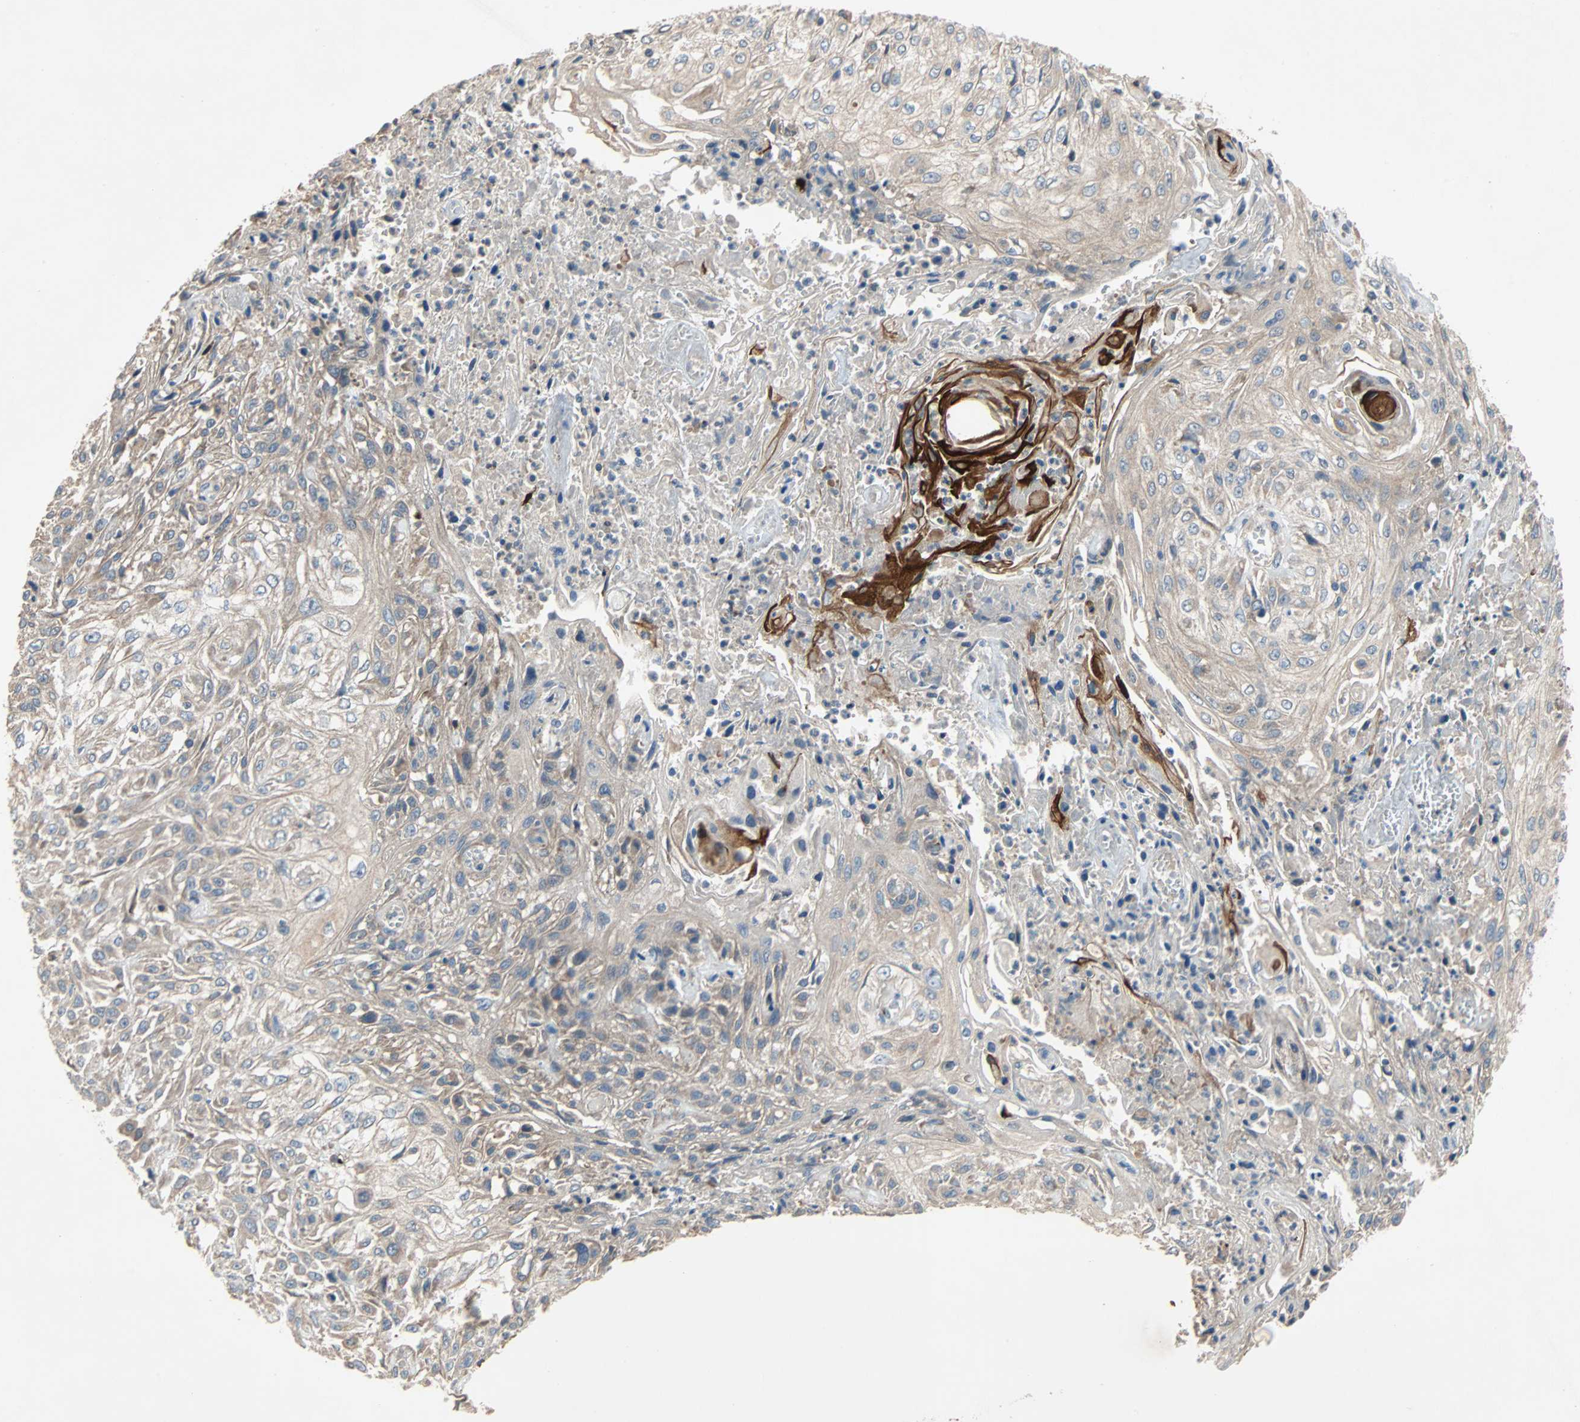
{"staining": {"intensity": "weak", "quantity": ">75%", "location": "cytoplasmic/membranous"}, "tissue": "skin cancer", "cell_type": "Tumor cells", "image_type": "cancer", "snomed": [{"axis": "morphology", "description": "Squamous cell carcinoma, NOS"}, {"axis": "morphology", "description": "Squamous cell carcinoma, metastatic, NOS"}, {"axis": "topography", "description": "Skin"}, {"axis": "topography", "description": "Lymph node"}], "caption": "Human skin cancer stained for a protein (brown) shows weak cytoplasmic/membranous positive positivity in about >75% of tumor cells.", "gene": "XYLT1", "patient": {"sex": "male", "age": 75}}